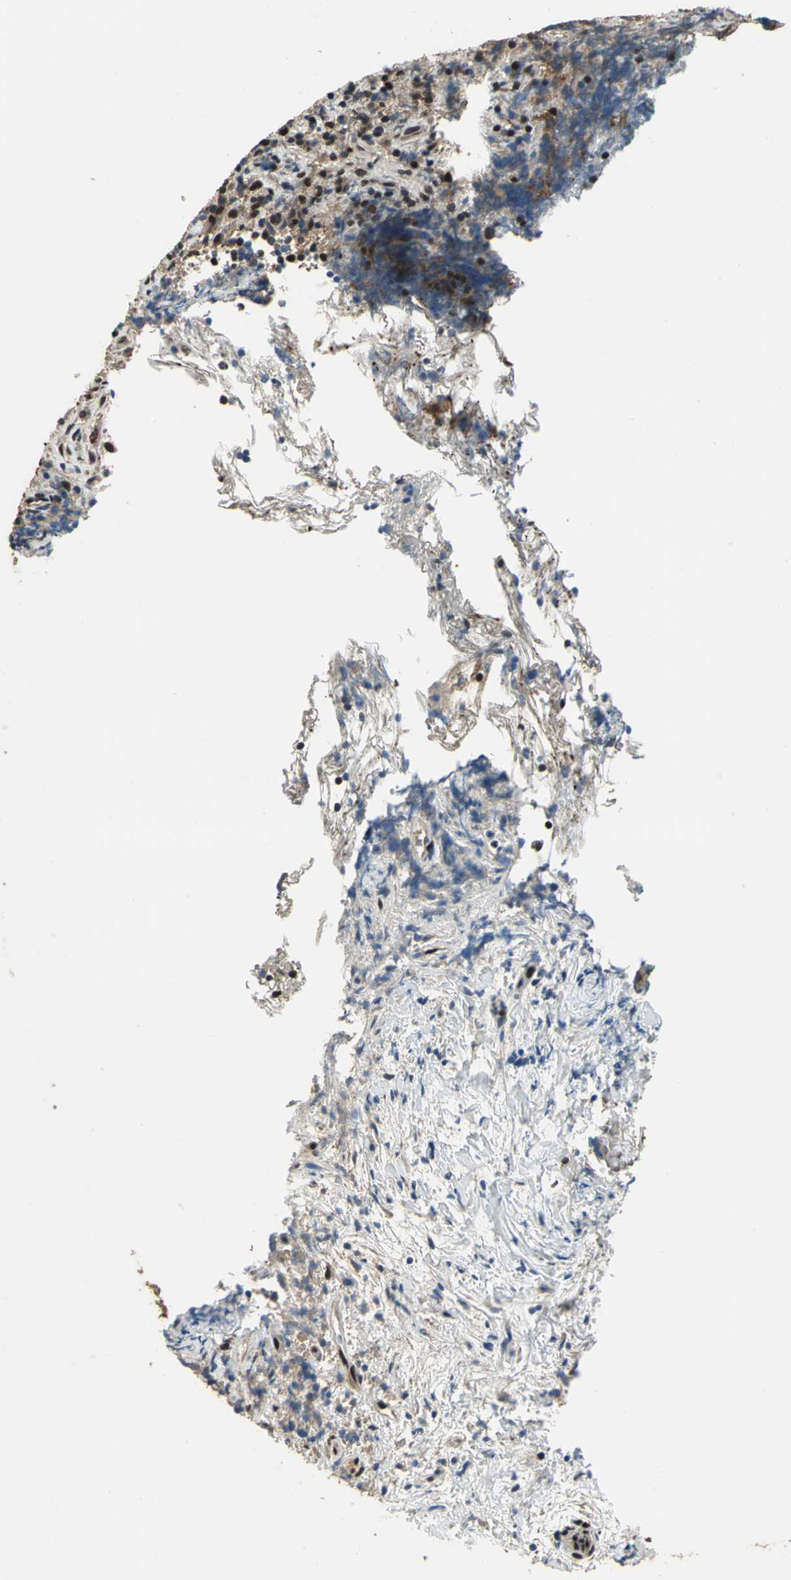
{"staining": {"intensity": "moderate", "quantity": ">75%", "location": "cytoplasmic/membranous,nuclear"}, "tissue": "lymphoma", "cell_type": "Tumor cells", "image_type": "cancer", "snomed": [{"axis": "morphology", "description": "Hodgkin's disease, NOS"}, {"axis": "topography", "description": "Lymph node"}], "caption": "Hodgkin's disease stained for a protein displays moderate cytoplasmic/membranous and nuclear positivity in tumor cells.", "gene": "MIS18BP1", "patient": {"sex": "female", "age": 25}}